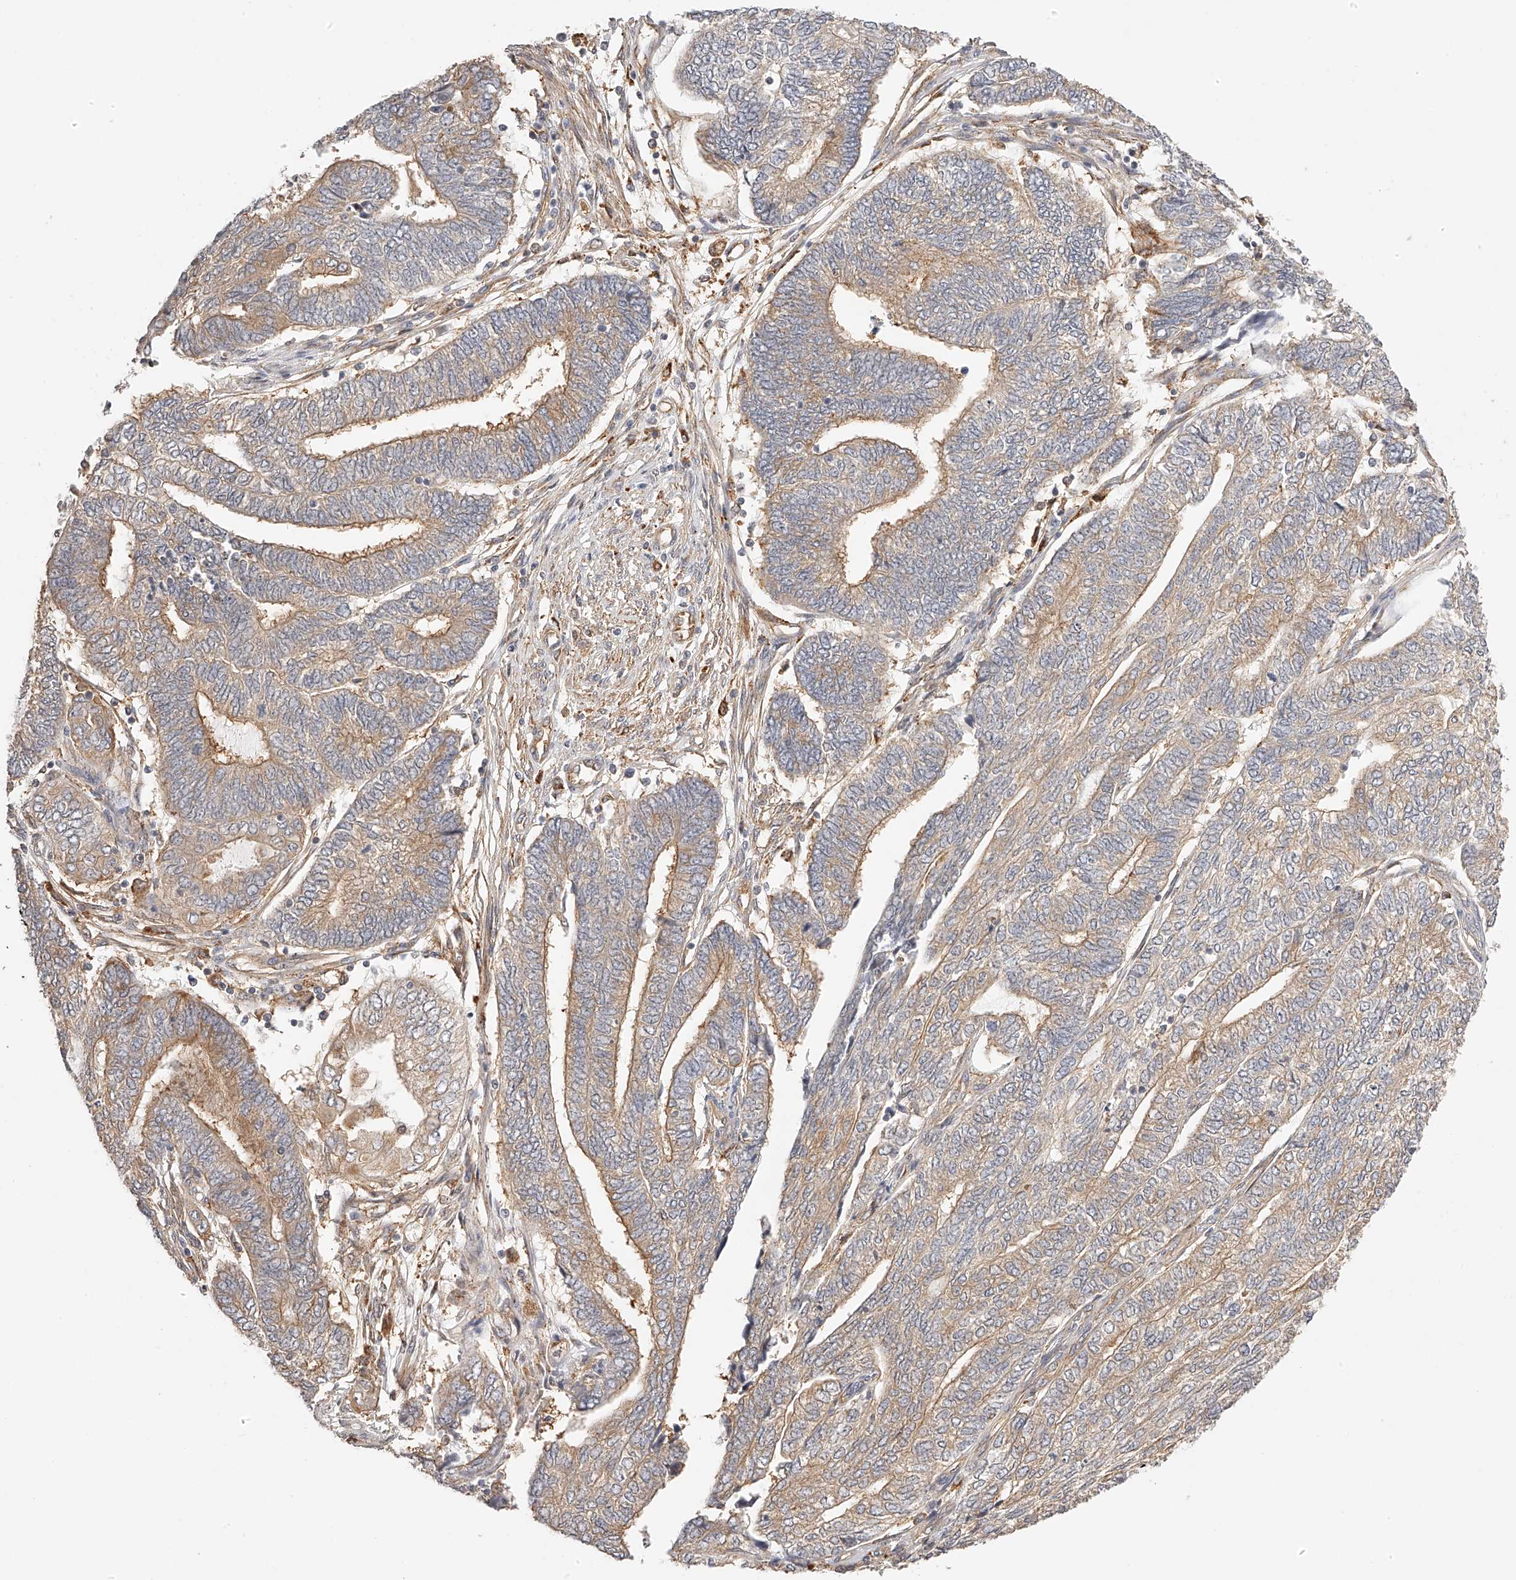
{"staining": {"intensity": "moderate", "quantity": "25%-75%", "location": "cytoplasmic/membranous"}, "tissue": "endometrial cancer", "cell_type": "Tumor cells", "image_type": "cancer", "snomed": [{"axis": "morphology", "description": "Adenocarcinoma, NOS"}, {"axis": "topography", "description": "Uterus"}, {"axis": "topography", "description": "Endometrium"}], "caption": "Tumor cells demonstrate medium levels of moderate cytoplasmic/membranous positivity in approximately 25%-75% of cells in endometrial cancer (adenocarcinoma). The protein of interest is shown in brown color, while the nuclei are stained blue.", "gene": "SYNC", "patient": {"sex": "female", "age": 70}}